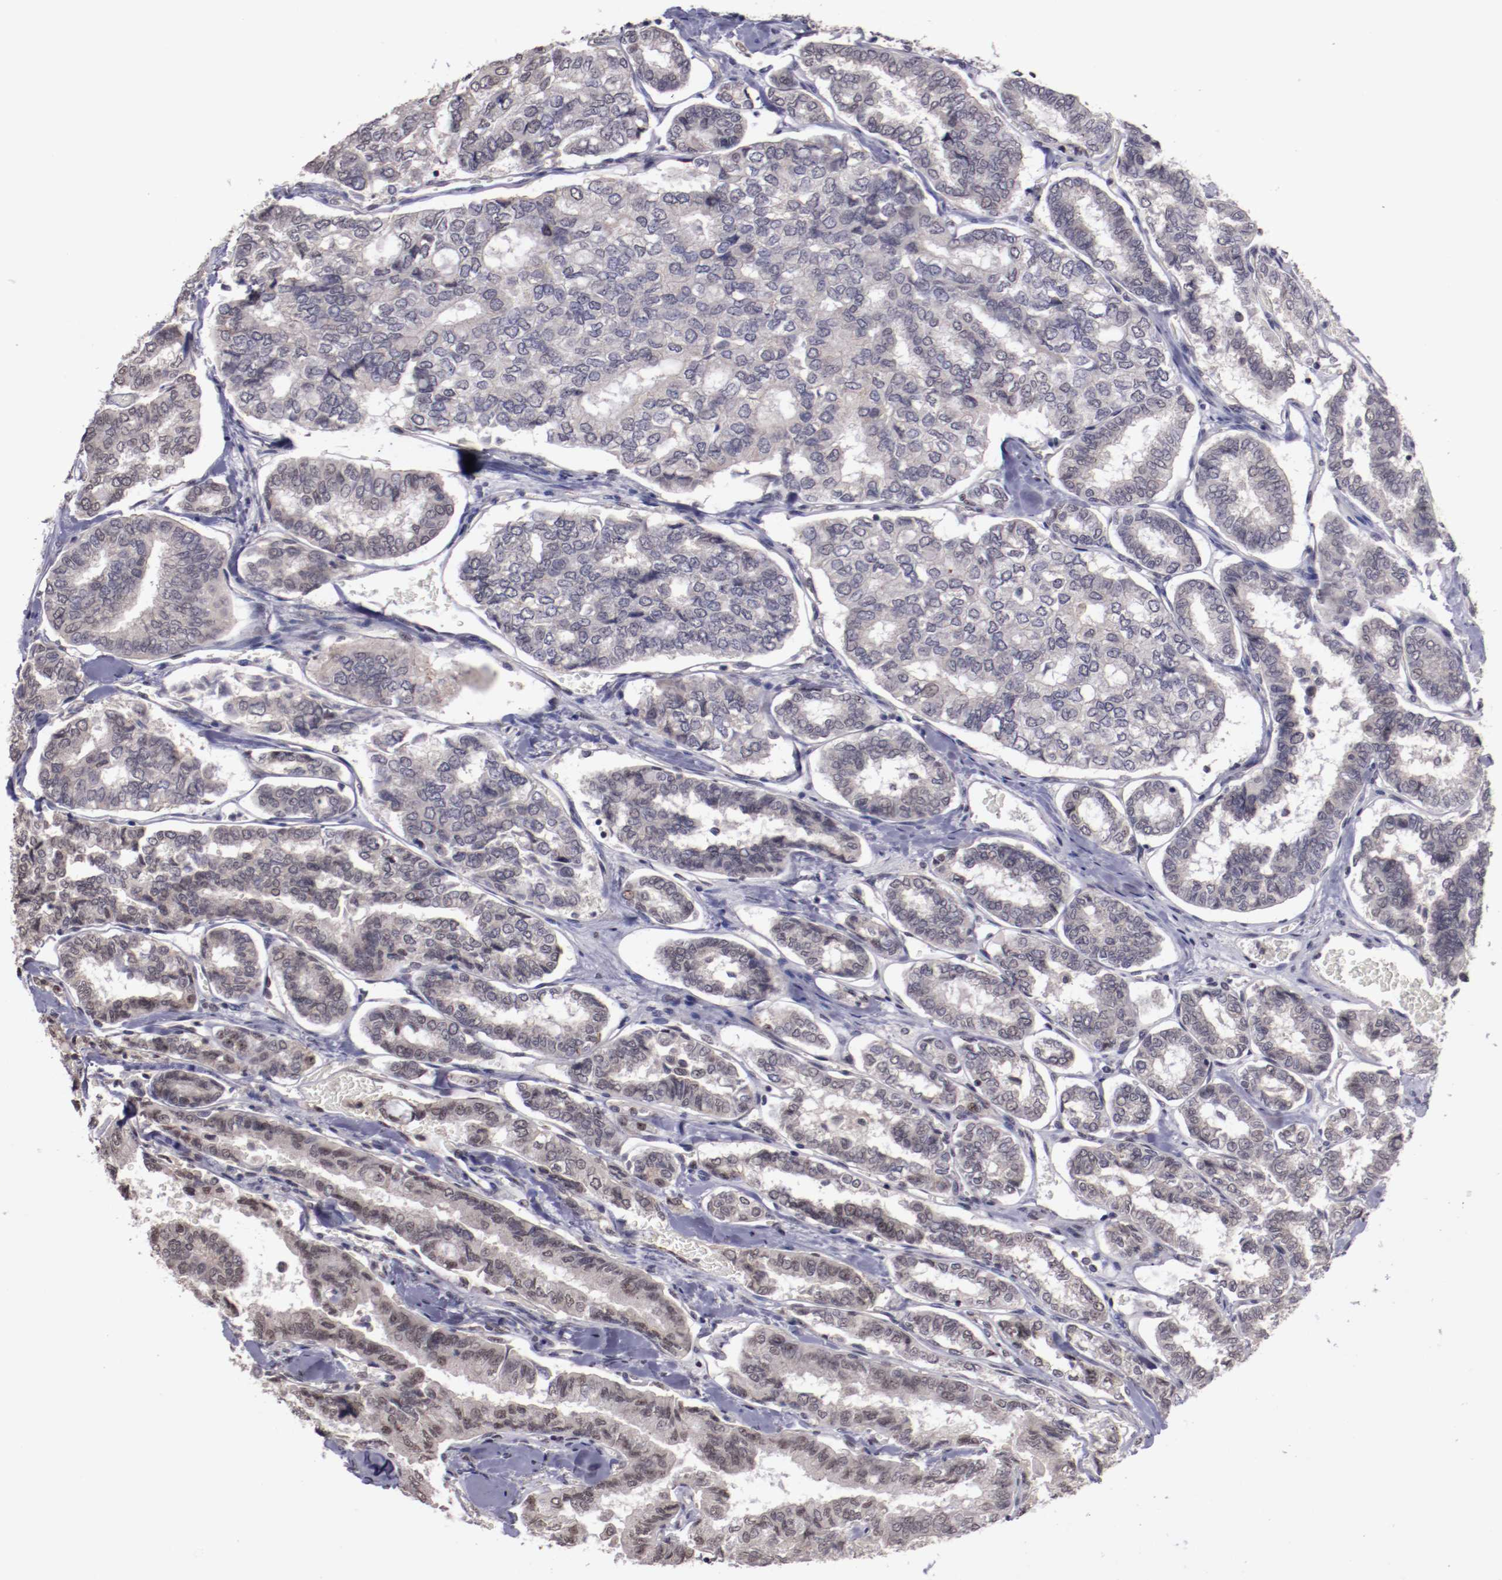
{"staining": {"intensity": "moderate", "quantity": "25%-75%", "location": "cytoplasmic/membranous,nuclear"}, "tissue": "thyroid cancer", "cell_type": "Tumor cells", "image_type": "cancer", "snomed": [{"axis": "morphology", "description": "Papillary adenocarcinoma, NOS"}, {"axis": "topography", "description": "Thyroid gland"}], "caption": "Protein staining of thyroid papillary adenocarcinoma tissue reveals moderate cytoplasmic/membranous and nuclear positivity in about 25%-75% of tumor cells.", "gene": "NRXN3", "patient": {"sex": "female", "age": 35}}